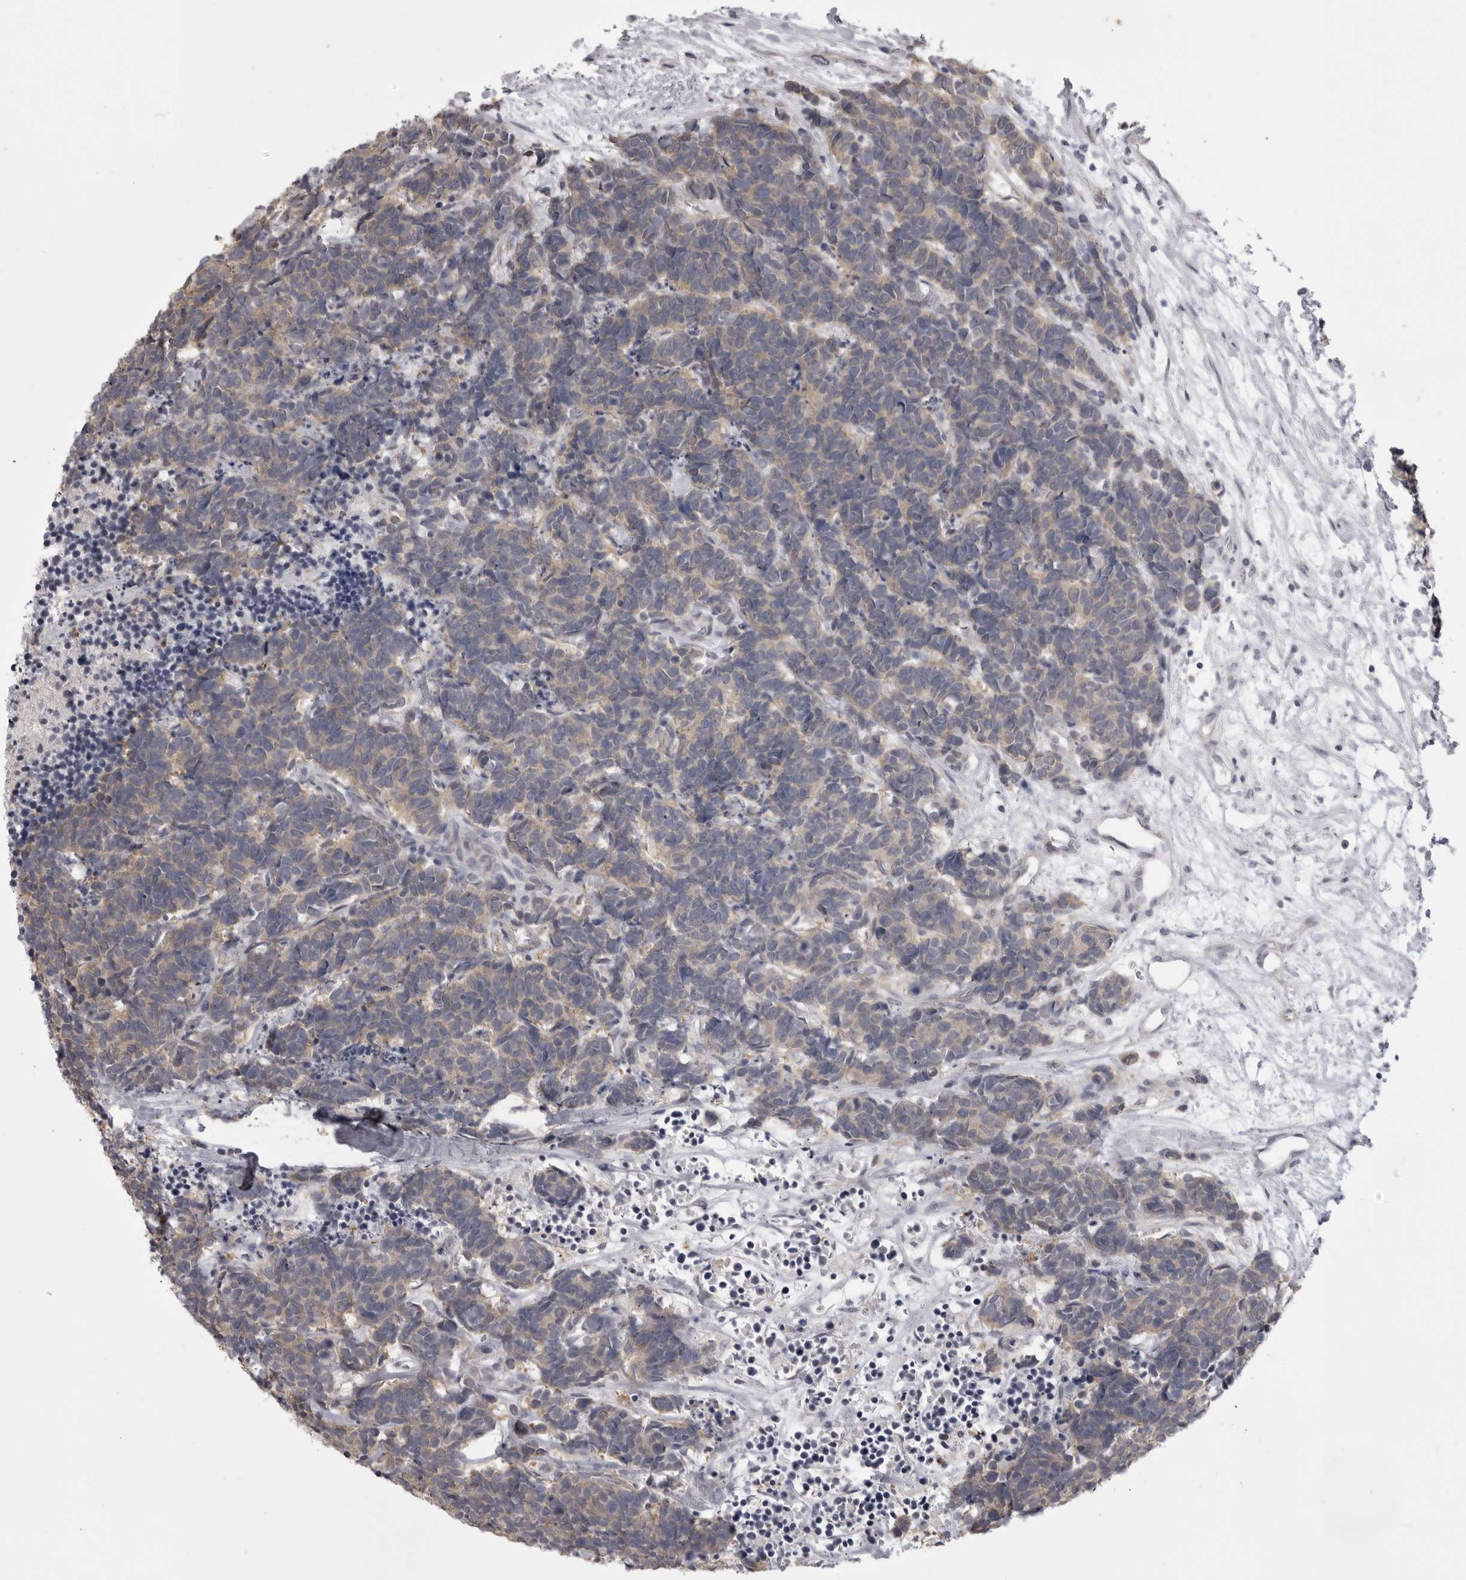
{"staining": {"intensity": "weak", "quantity": ">75%", "location": "cytoplasmic/membranous"}, "tissue": "carcinoid", "cell_type": "Tumor cells", "image_type": "cancer", "snomed": [{"axis": "morphology", "description": "Carcinoma, NOS"}, {"axis": "morphology", "description": "Carcinoid, malignant, NOS"}, {"axis": "topography", "description": "Urinary bladder"}], "caption": "An immunohistochemistry micrograph of tumor tissue is shown. Protein staining in brown highlights weak cytoplasmic/membranous positivity in malignant carcinoid within tumor cells.", "gene": "EPHA10", "patient": {"sex": "male", "age": 57}}